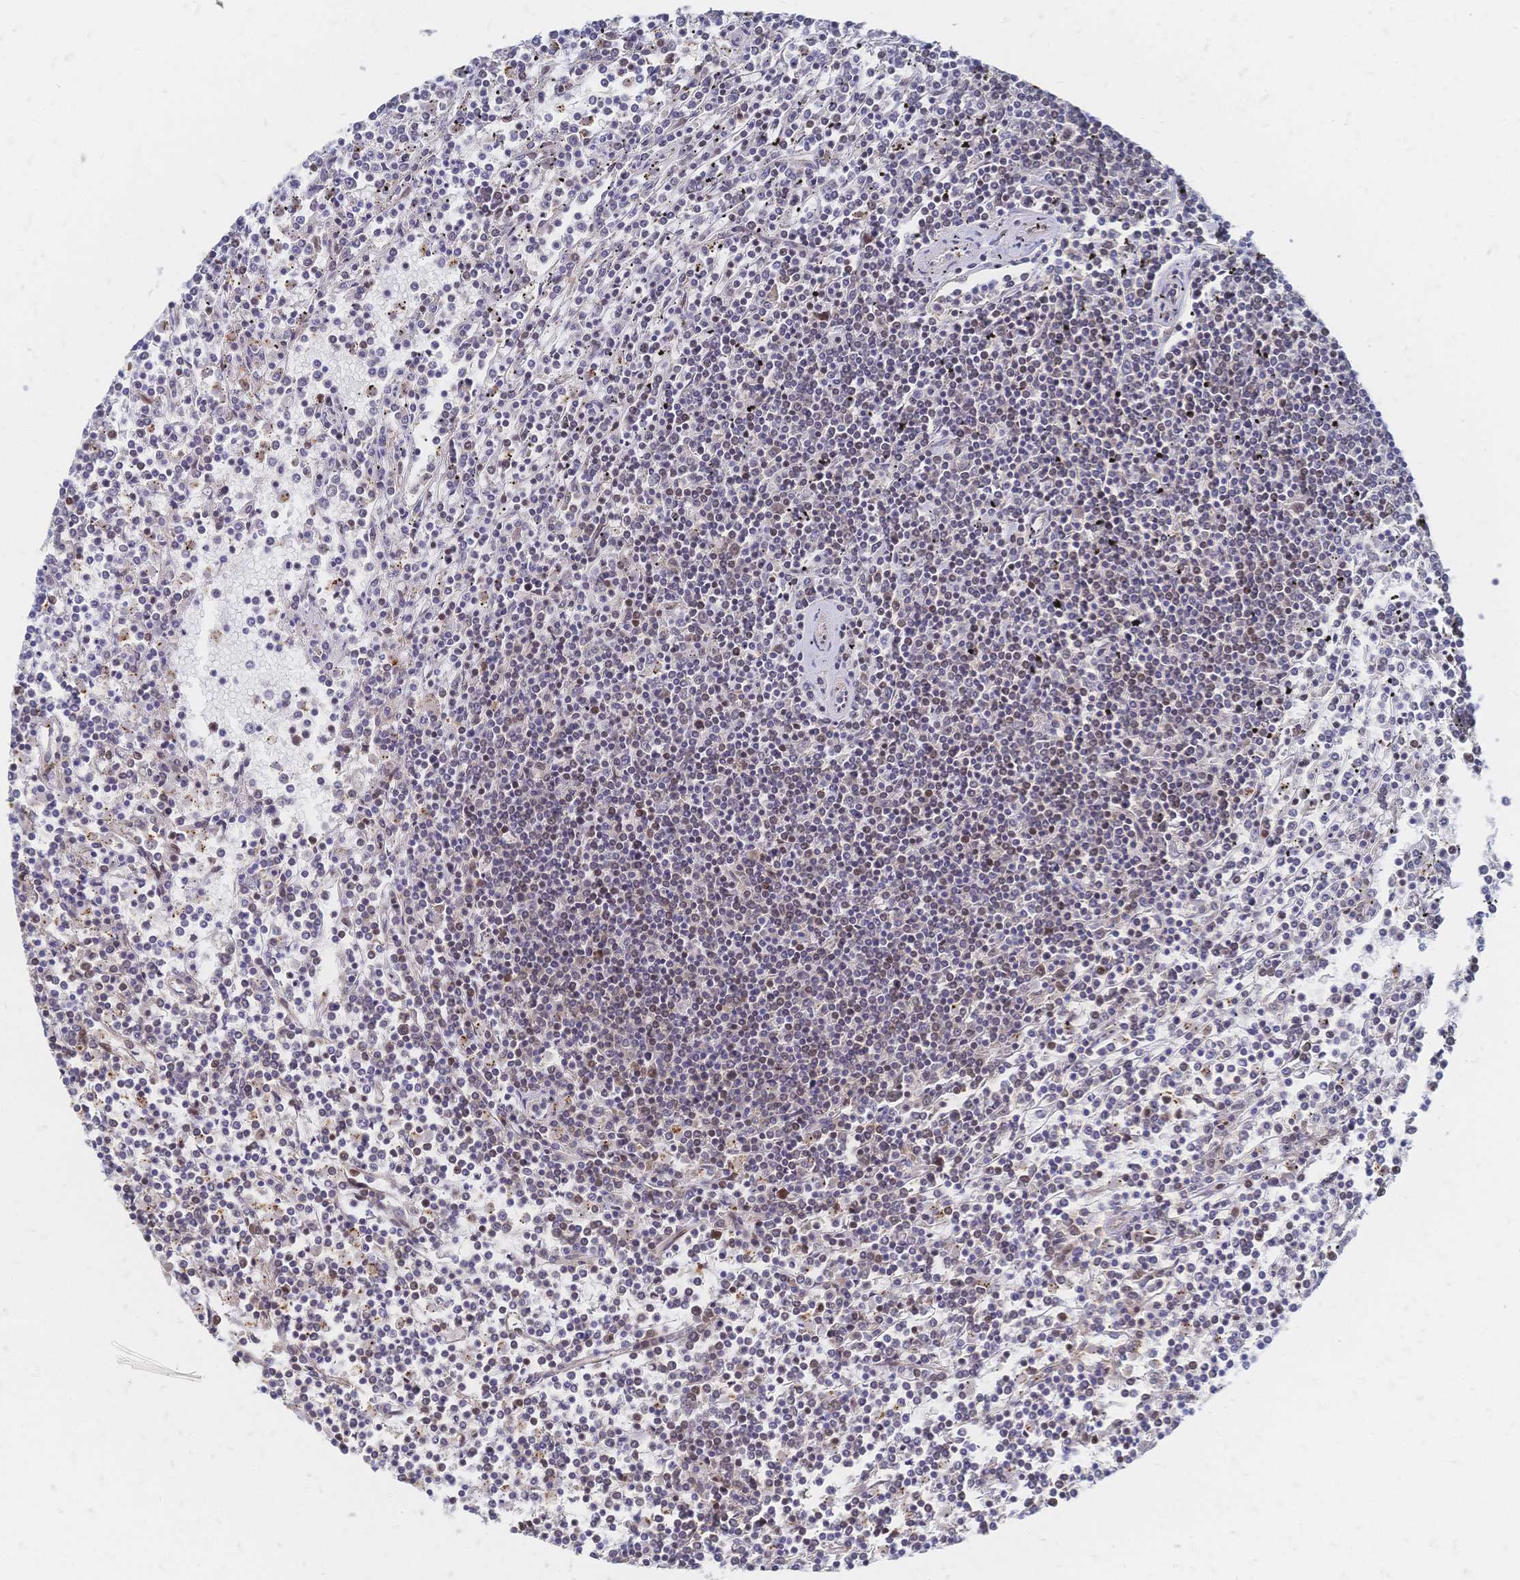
{"staining": {"intensity": "weak", "quantity": "<25%", "location": "nuclear"}, "tissue": "lymphoma", "cell_type": "Tumor cells", "image_type": "cancer", "snomed": [{"axis": "morphology", "description": "Malignant lymphoma, non-Hodgkin's type, Low grade"}, {"axis": "topography", "description": "Spleen"}], "caption": "IHC histopathology image of neoplastic tissue: low-grade malignant lymphoma, non-Hodgkin's type stained with DAB (3,3'-diaminobenzidine) reveals no significant protein staining in tumor cells. (Immunohistochemistry, brightfield microscopy, high magnification).", "gene": "NELFA", "patient": {"sex": "female", "age": 19}}